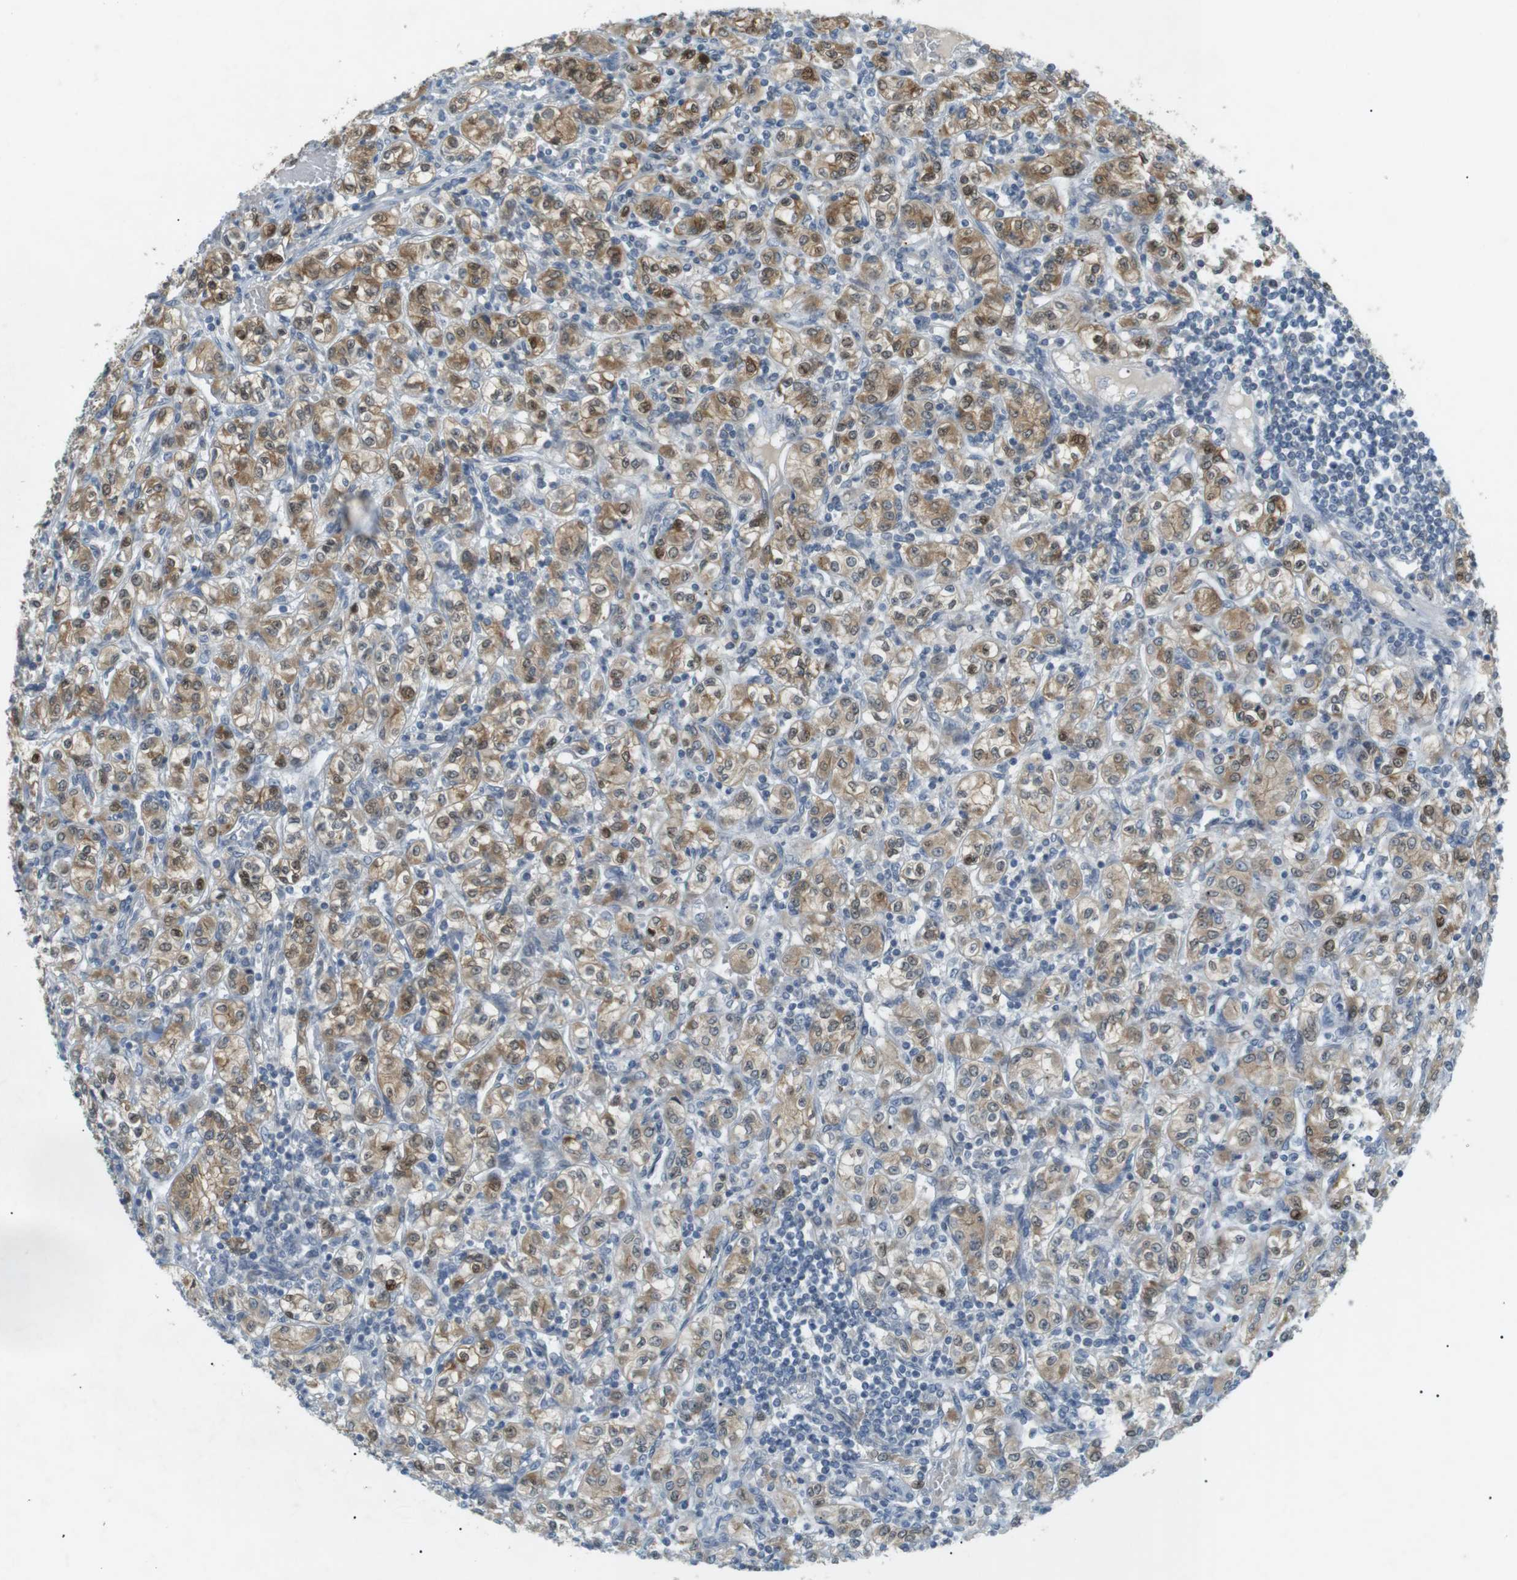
{"staining": {"intensity": "moderate", "quantity": "25%-75%", "location": "cytoplasmic/membranous,nuclear"}, "tissue": "renal cancer", "cell_type": "Tumor cells", "image_type": "cancer", "snomed": [{"axis": "morphology", "description": "Adenocarcinoma, NOS"}, {"axis": "topography", "description": "Kidney"}], "caption": "Protein staining shows moderate cytoplasmic/membranous and nuclear staining in approximately 25%-75% of tumor cells in renal cancer. The staining was performed using DAB (3,3'-diaminobenzidine), with brown indicating positive protein expression. Nuclei are stained blue with hematoxylin.", "gene": "RTN3", "patient": {"sex": "male", "age": 77}}